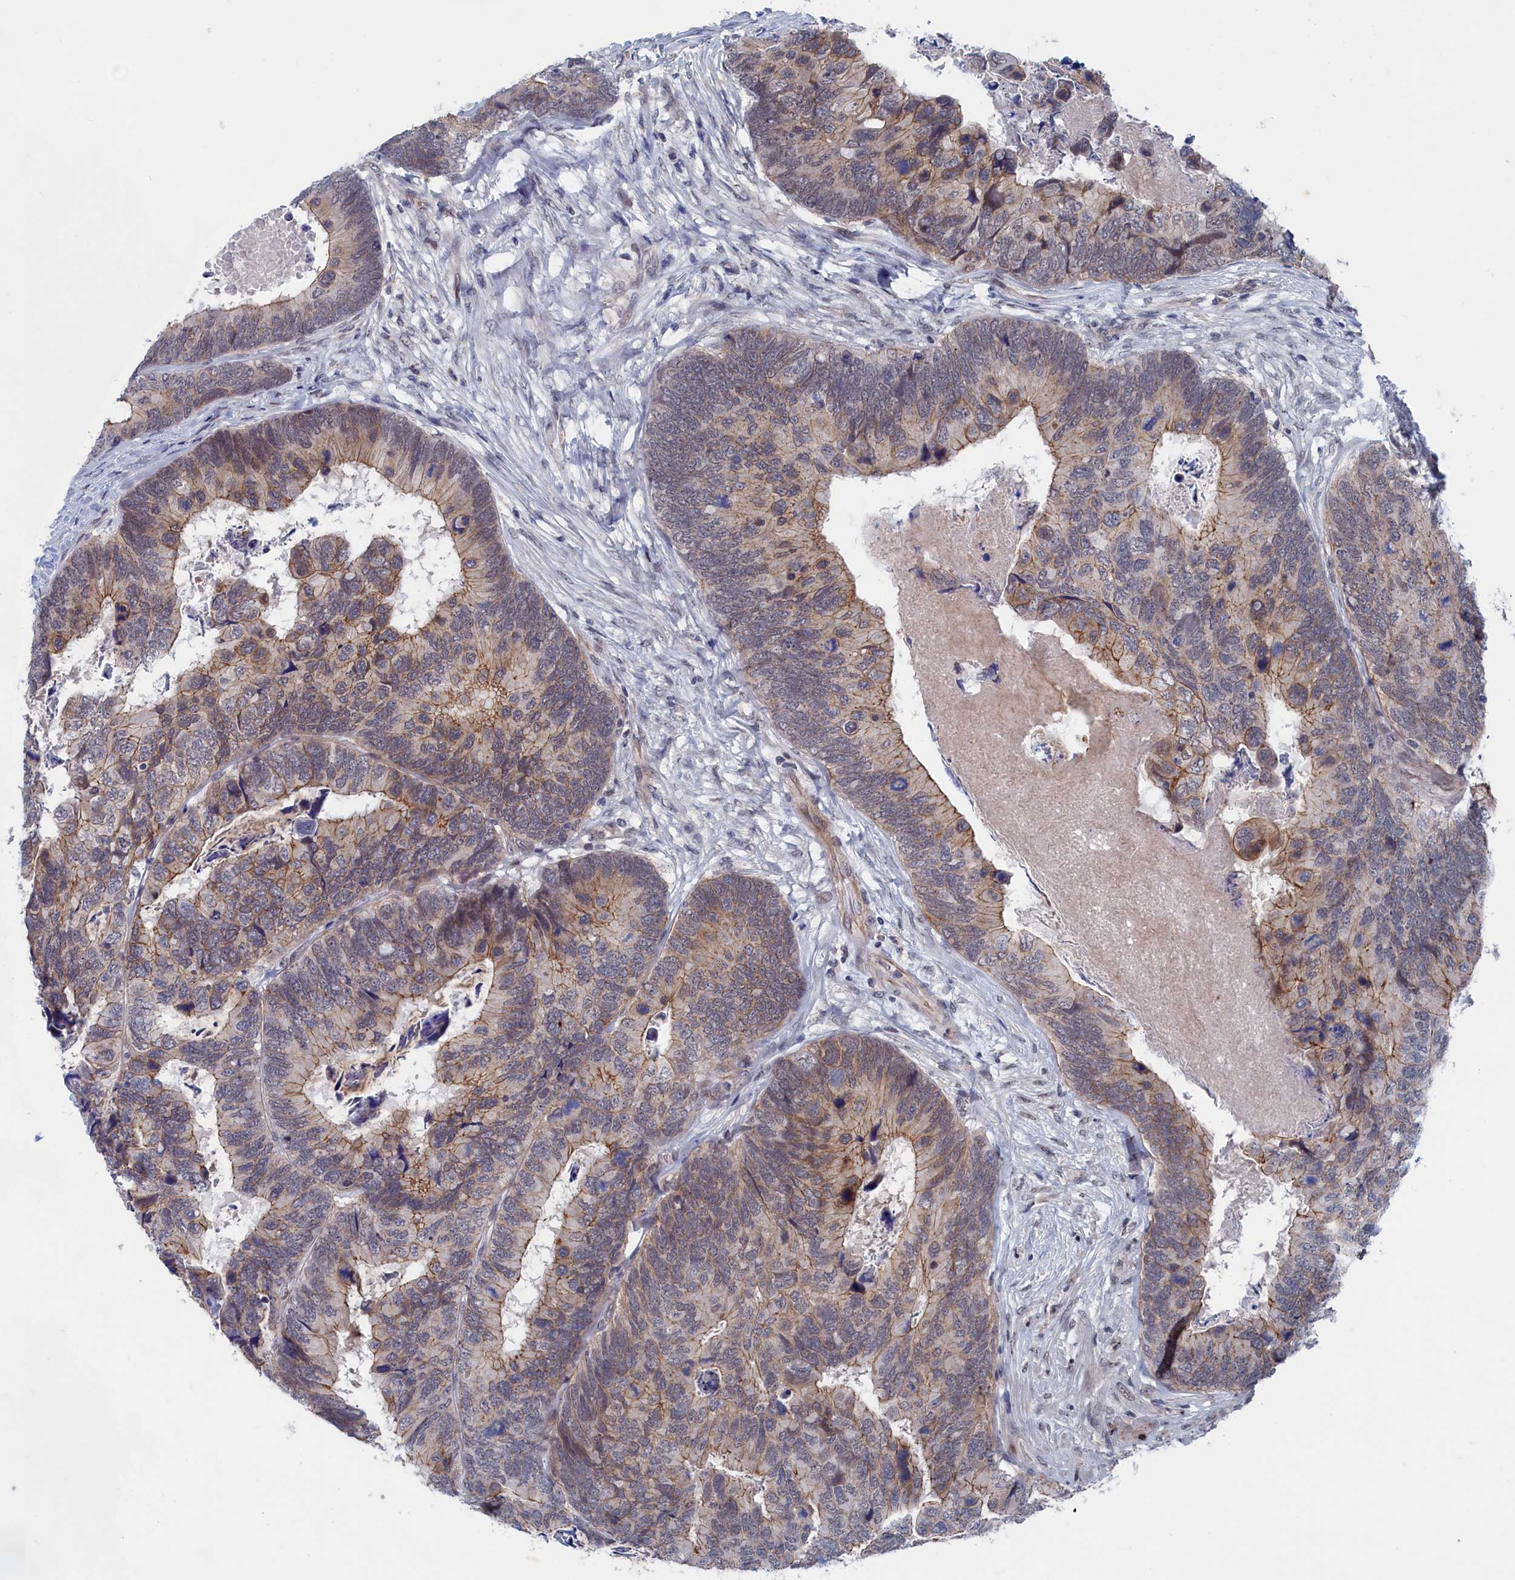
{"staining": {"intensity": "weak", "quantity": "<25%", "location": "cytoplasmic/membranous"}, "tissue": "colorectal cancer", "cell_type": "Tumor cells", "image_type": "cancer", "snomed": [{"axis": "morphology", "description": "Adenocarcinoma, NOS"}, {"axis": "topography", "description": "Colon"}], "caption": "Protein analysis of colorectal adenocarcinoma reveals no significant positivity in tumor cells. Brightfield microscopy of IHC stained with DAB (brown) and hematoxylin (blue), captured at high magnification.", "gene": "MARCHF3", "patient": {"sex": "female", "age": 67}}